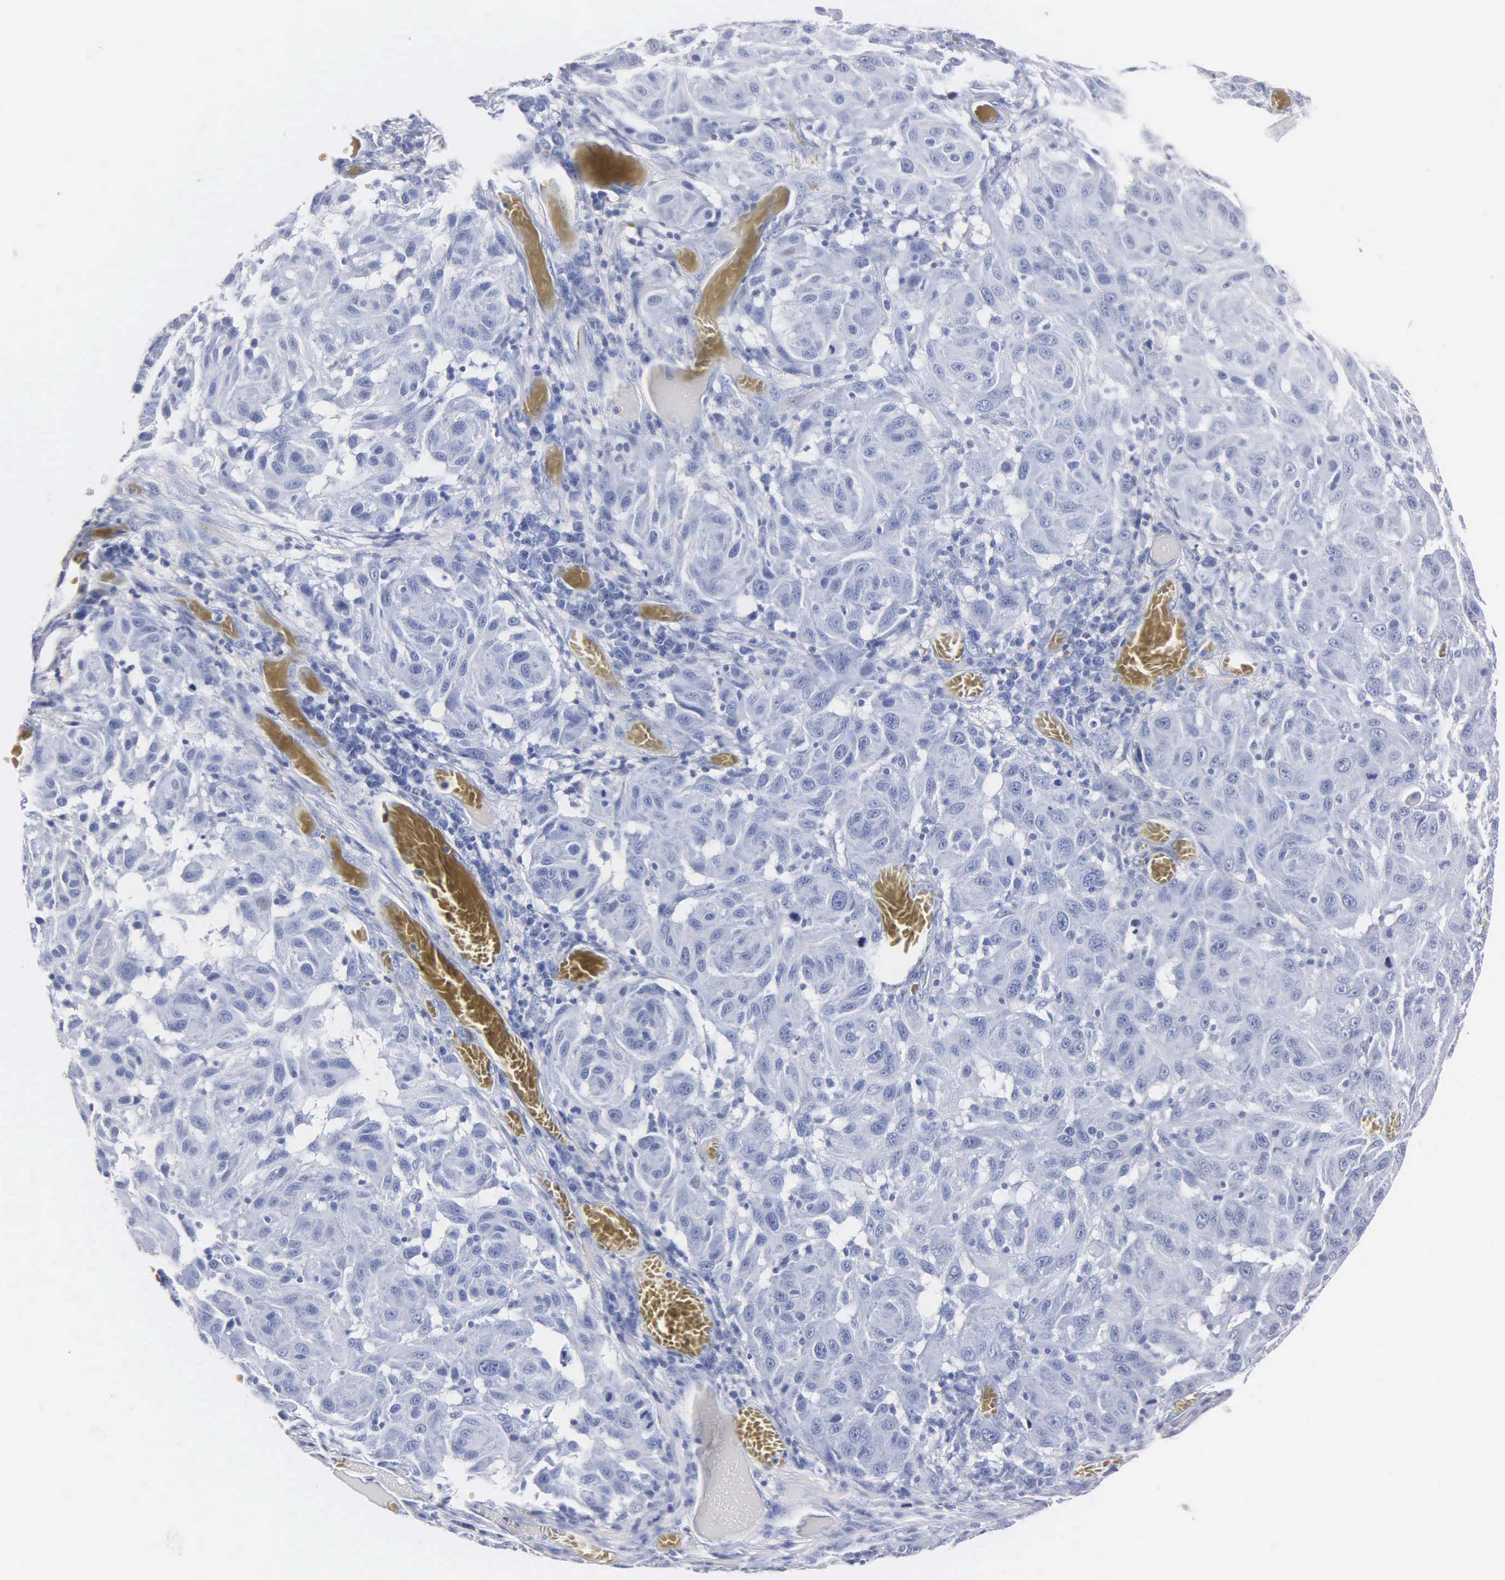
{"staining": {"intensity": "negative", "quantity": "none", "location": "none"}, "tissue": "melanoma", "cell_type": "Tumor cells", "image_type": "cancer", "snomed": [{"axis": "morphology", "description": "Malignant melanoma, NOS"}, {"axis": "topography", "description": "Skin"}], "caption": "Tumor cells show no significant staining in melanoma.", "gene": "MB", "patient": {"sex": "female", "age": 77}}